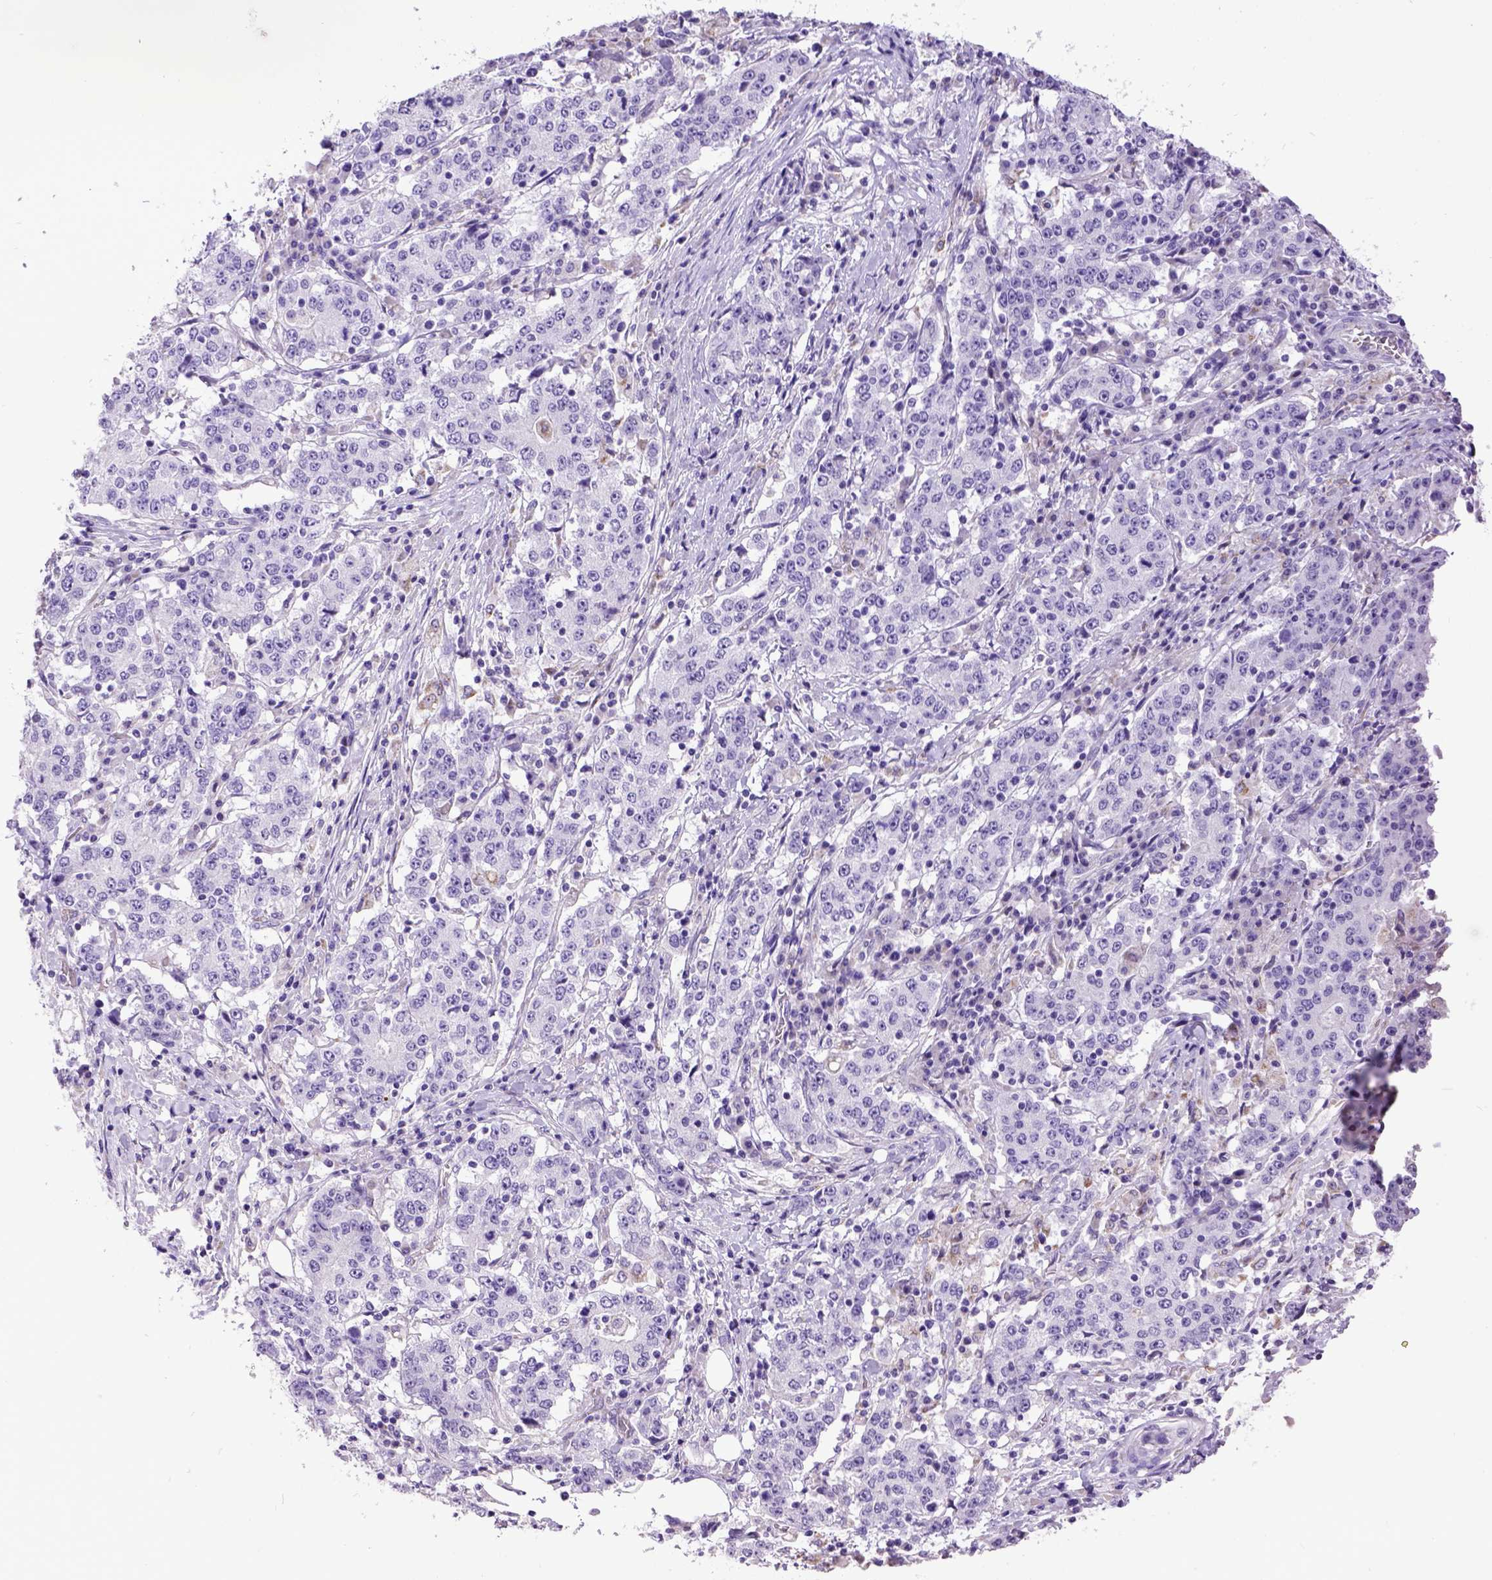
{"staining": {"intensity": "negative", "quantity": "none", "location": "none"}, "tissue": "stomach cancer", "cell_type": "Tumor cells", "image_type": "cancer", "snomed": [{"axis": "morphology", "description": "Adenocarcinoma, NOS"}, {"axis": "topography", "description": "Stomach"}], "caption": "High power microscopy image of an immunohistochemistry (IHC) image of stomach cancer, revealing no significant staining in tumor cells.", "gene": "SPEF1", "patient": {"sex": "male", "age": 59}}